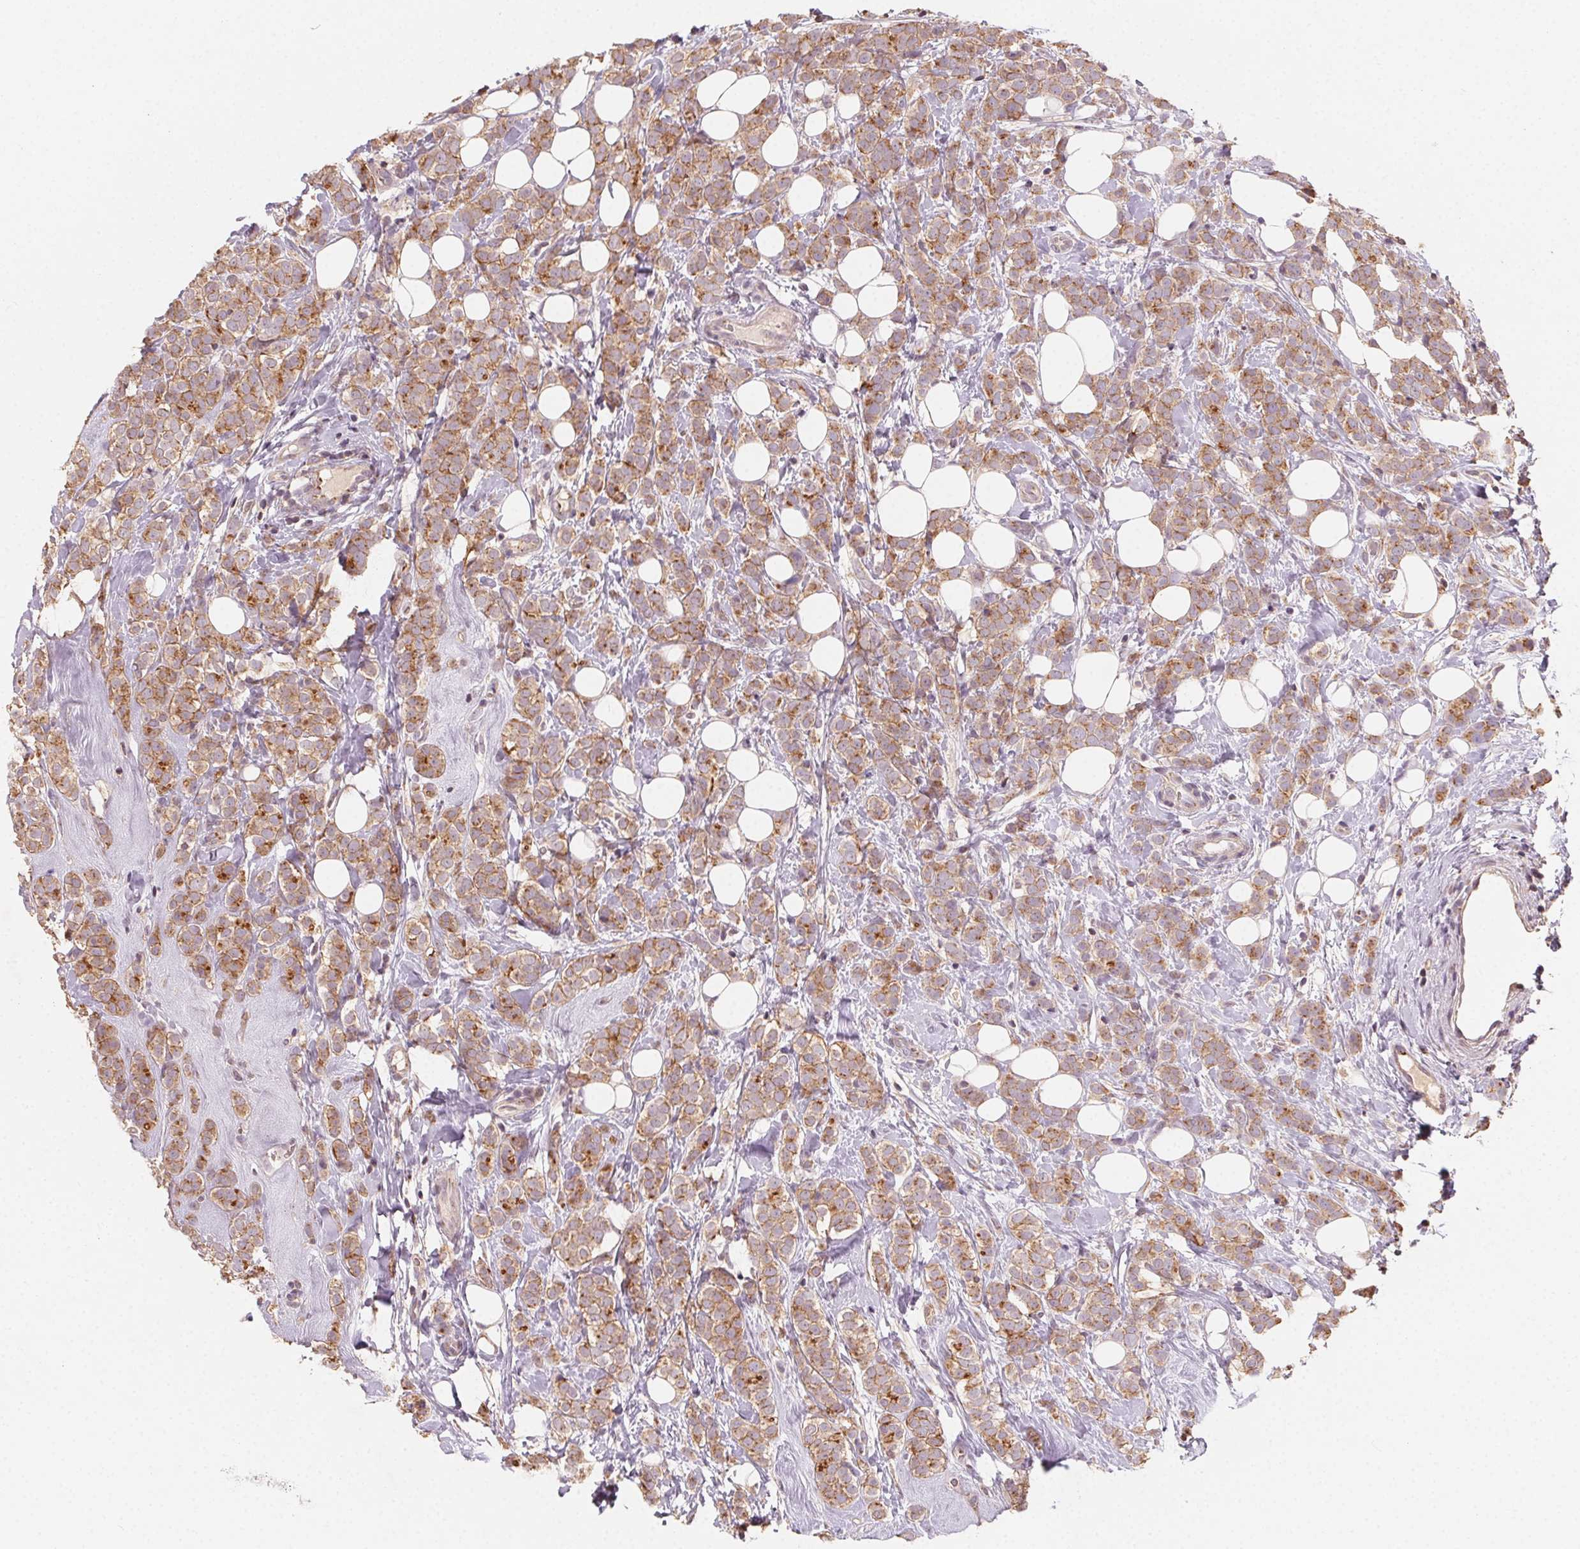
{"staining": {"intensity": "moderate", "quantity": ">75%", "location": "cytoplasmic/membranous"}, "tissue": "breast cancer", "cell_type": "Tumor cells", "image_type": "cancer", "snomed": [{"axis": "morphology", "description": "Lobular carcinoma"}, {"axis": "topography", "description": "Breast"}], "caption": "Breast cancer (lobular carcinoma) stained with DAB (3,3'-diaminobenzidine) IHC exhibits medium levels of moderate cytoplasmic/membranous expression in approximately >75% of tumor cells.", "gene": "AP1S1", "patient": {"sex": "female", "age": 49}}